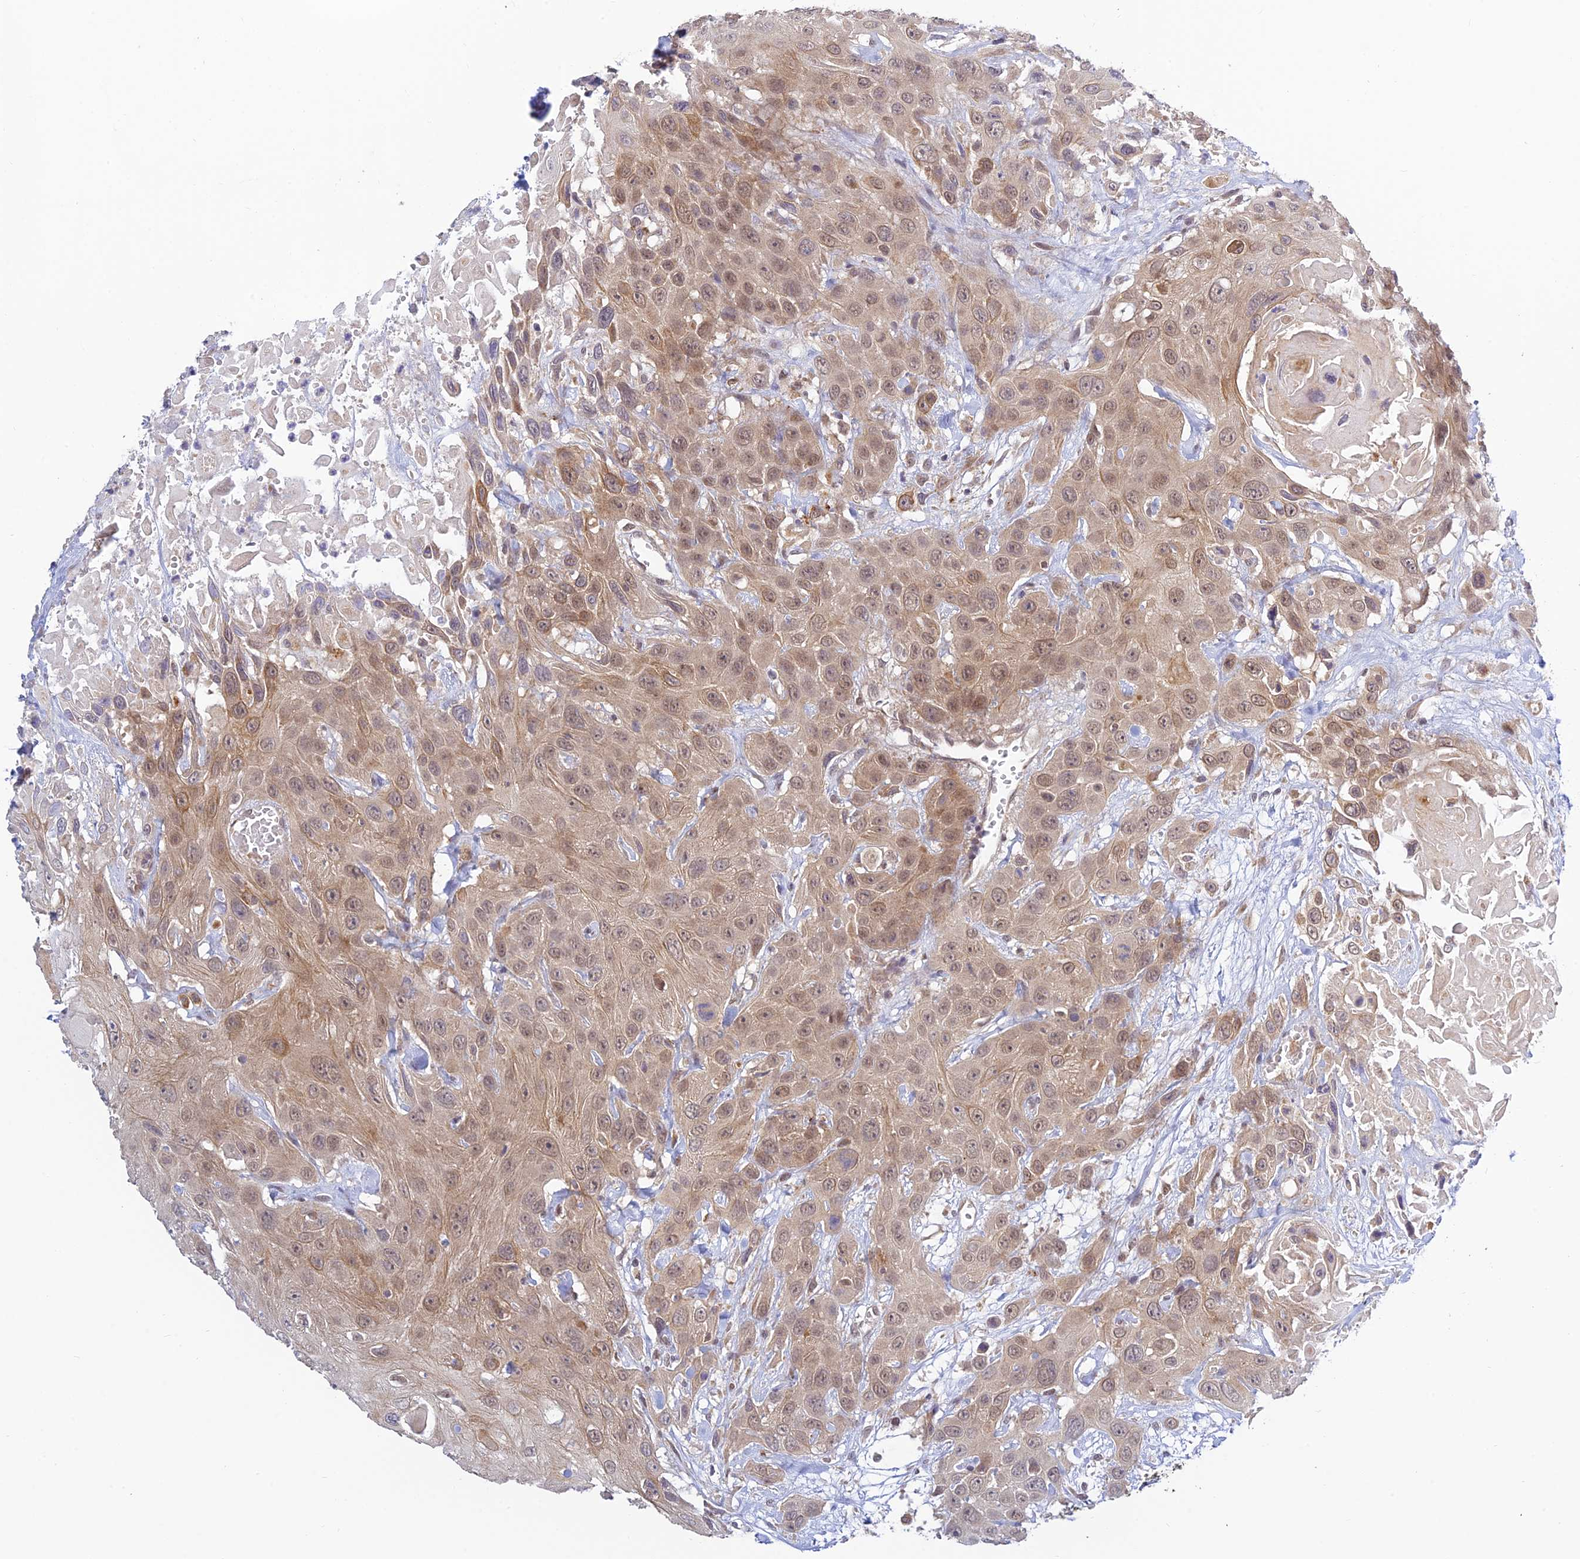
{"staining": {"intensity": "moderate", "quantity": "25%-75%", "location": "cytoplasmic/membranous,nuclear"}, "tissue": "head and neck cancer", "cell_type": "Tumor cells", "image_type": "cancer", "snomed": [{"axis": "morphology", "description": "Squamous cell carcinoma, NOS"}, {"axis": "topography", "description": "Head-Neck"}], "caption": "Head and neck cancer was stained to show a protein in brown. There is medium levels of moderate cytoplasmic/membranous and nuclear positivity in approximately 25%-75% of tumor cells. (DAB (3,3'-diaminobenzidine) = brown stain, brightfield microscopy at high magnification).", "gene": "SKIC8", "patient": {"sex": "male", "age": 81}}